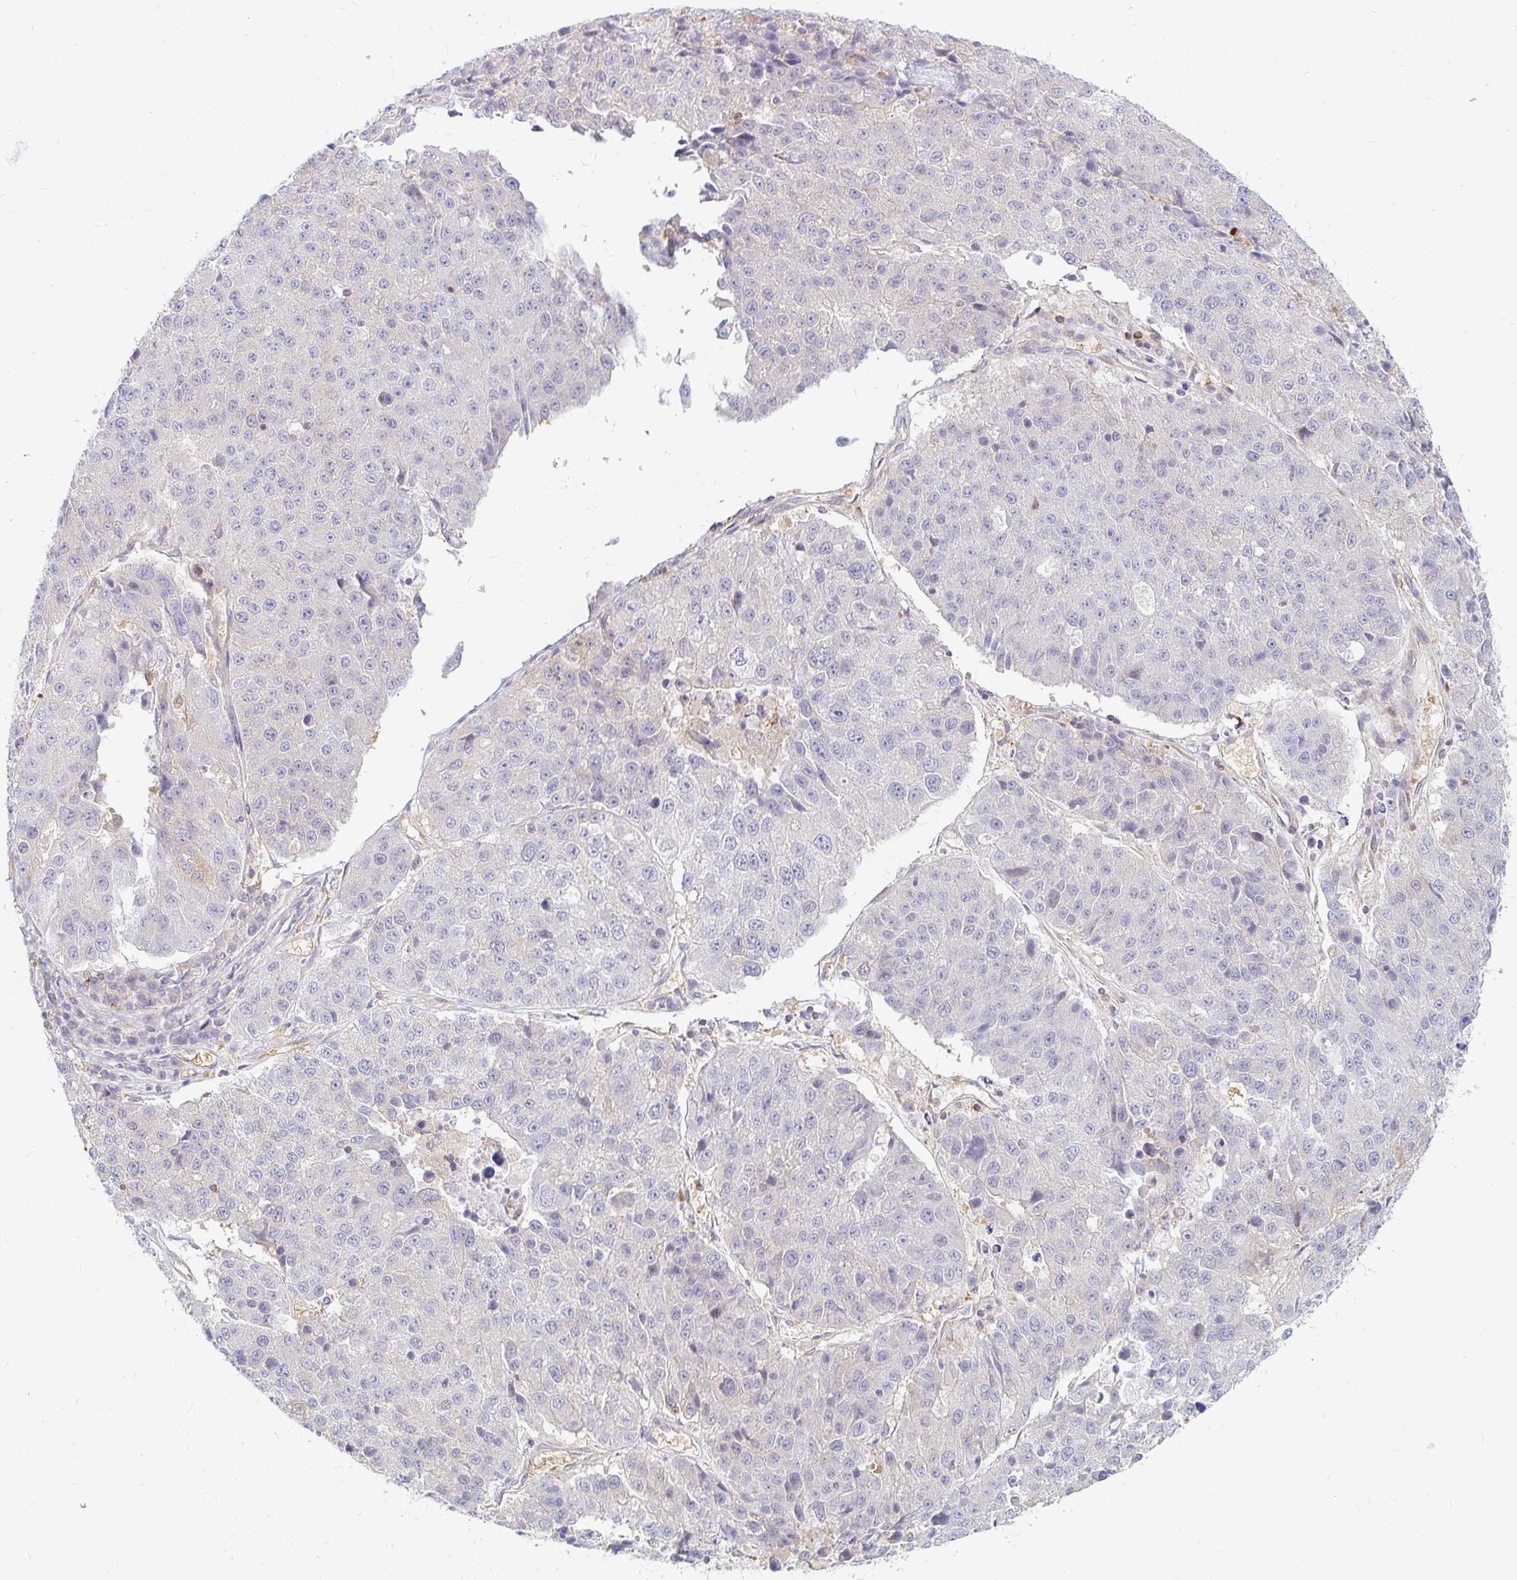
{"staining": {"intensity": "negative", "quantity": "none", "location": "none"}, "tissue": "stomach cancer", "cell_type": "Tumor cells", "image_type": "cancer", "snomed": [{"axis": "morphology", "description": "Adenocarcinoma, NOS"}, {"axis": "topography", "description": "Stomach"}], "caption": "Tumor cells are negative for protein expression in human adenocarcinoma (stomach). (Brightfield microscopy of DAB immunohistochemistry (IHC) at high magnification).", "gene": "CAST", "patient": {"sex": "male", "age": 71}}